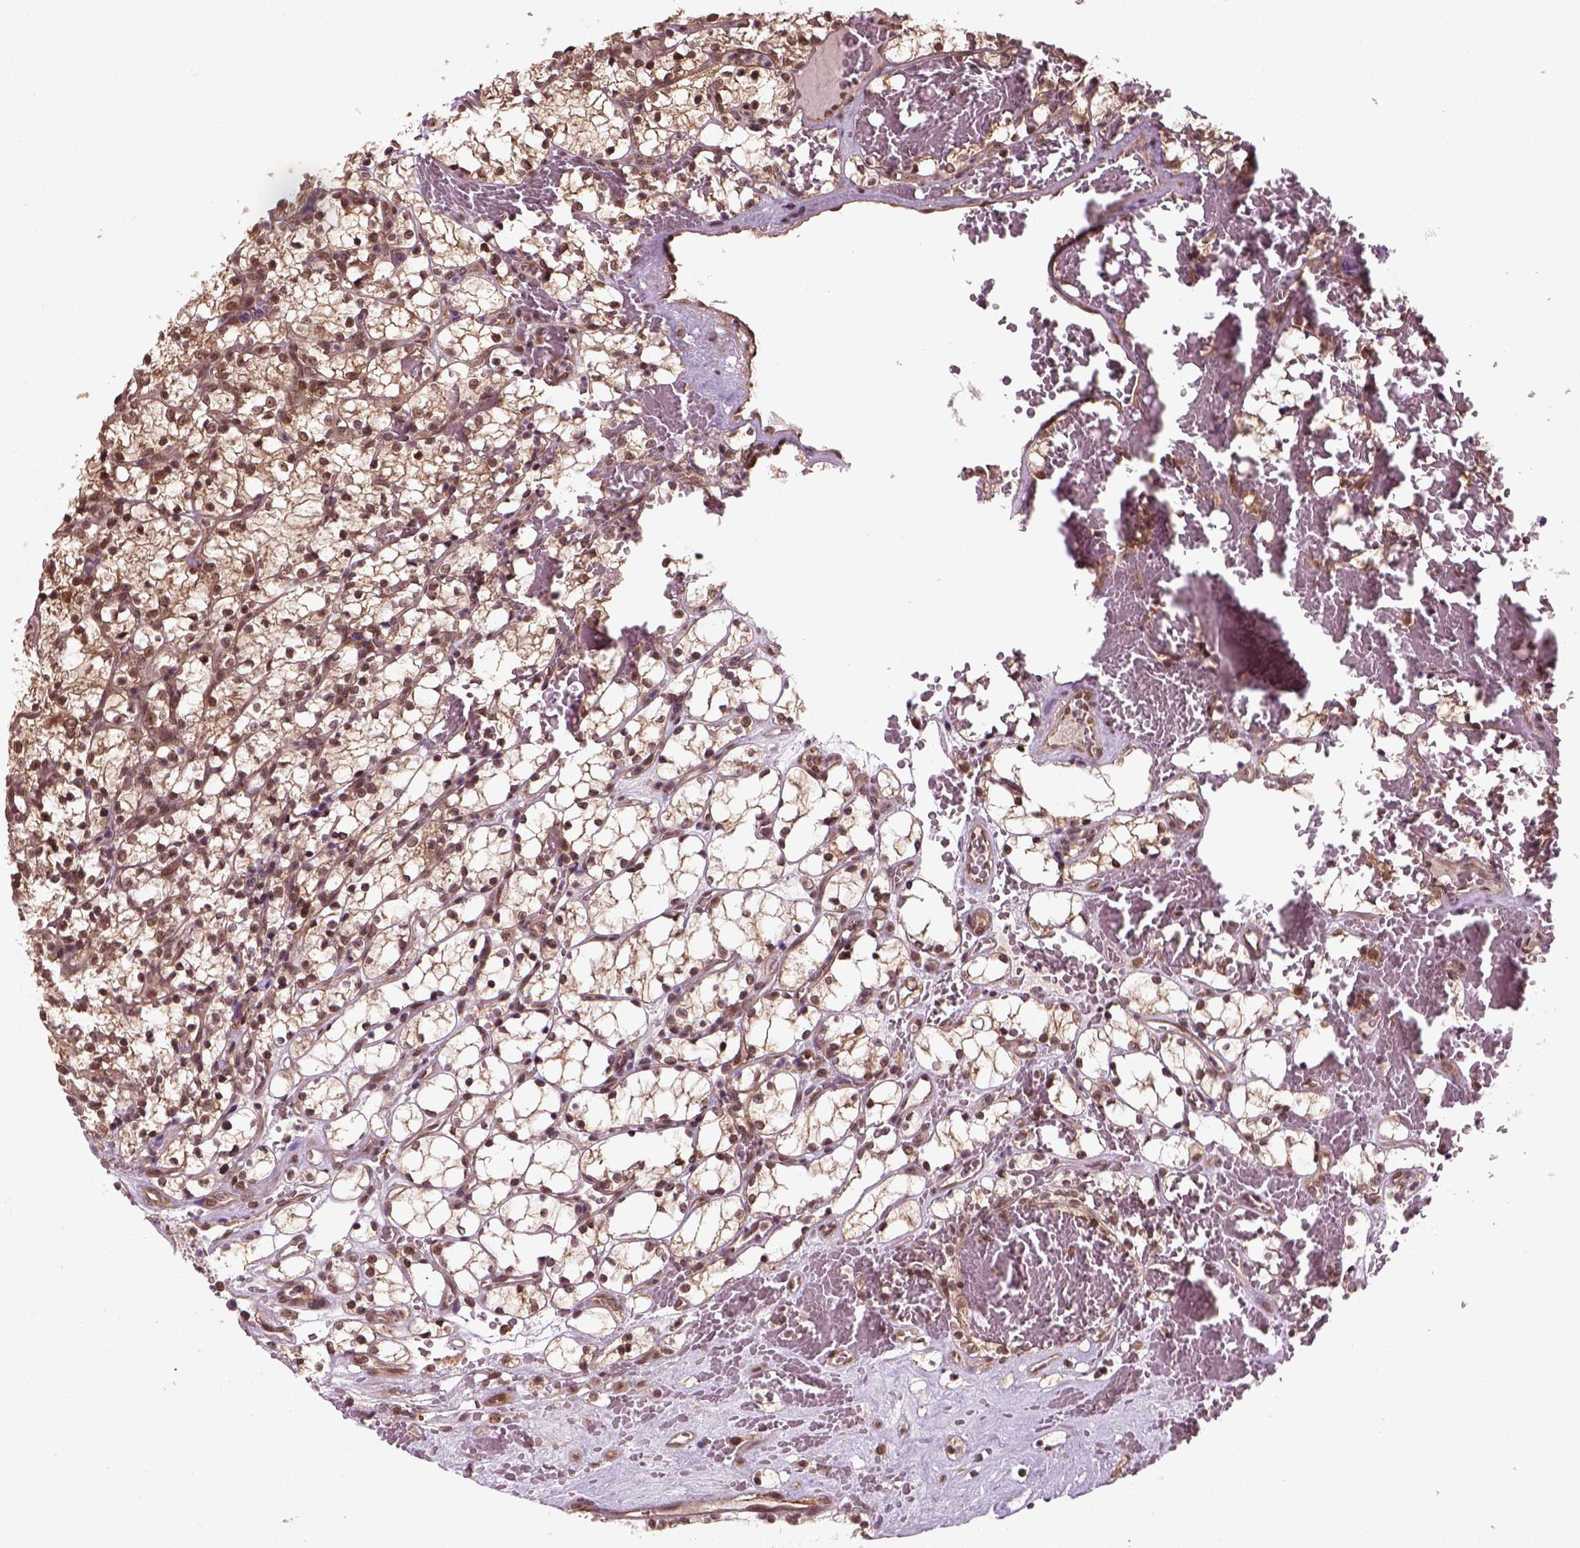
{"staining": {"intensity": "moderate", "quantity": ">75%", "location": "cytoplasmic/membranous,nuclear"}, "tissue": "renal cancer", "cell_type": "Tumor cells", "image_type": "cancer", "snomed": [{"axis": "morphology", "description": "Adenocarcinoma, NOS"}, {"axis": "topography", "description": "Kidney"}], "caption": "IHC (DAB (3,3'-diaminobenzidine)) staining of human renal cancer (adenocarcinoma) shows moderate cytoplasmic/membranous and nuclear protein staining in about >75% of tumor cells. The protein of interest is stained brown, and the nuclei are stained in blue (DAB IHC with brightfield microscopy, high magnification).", "gene": "NUDT9", "patient": {"sex": "female", "age": 69}}